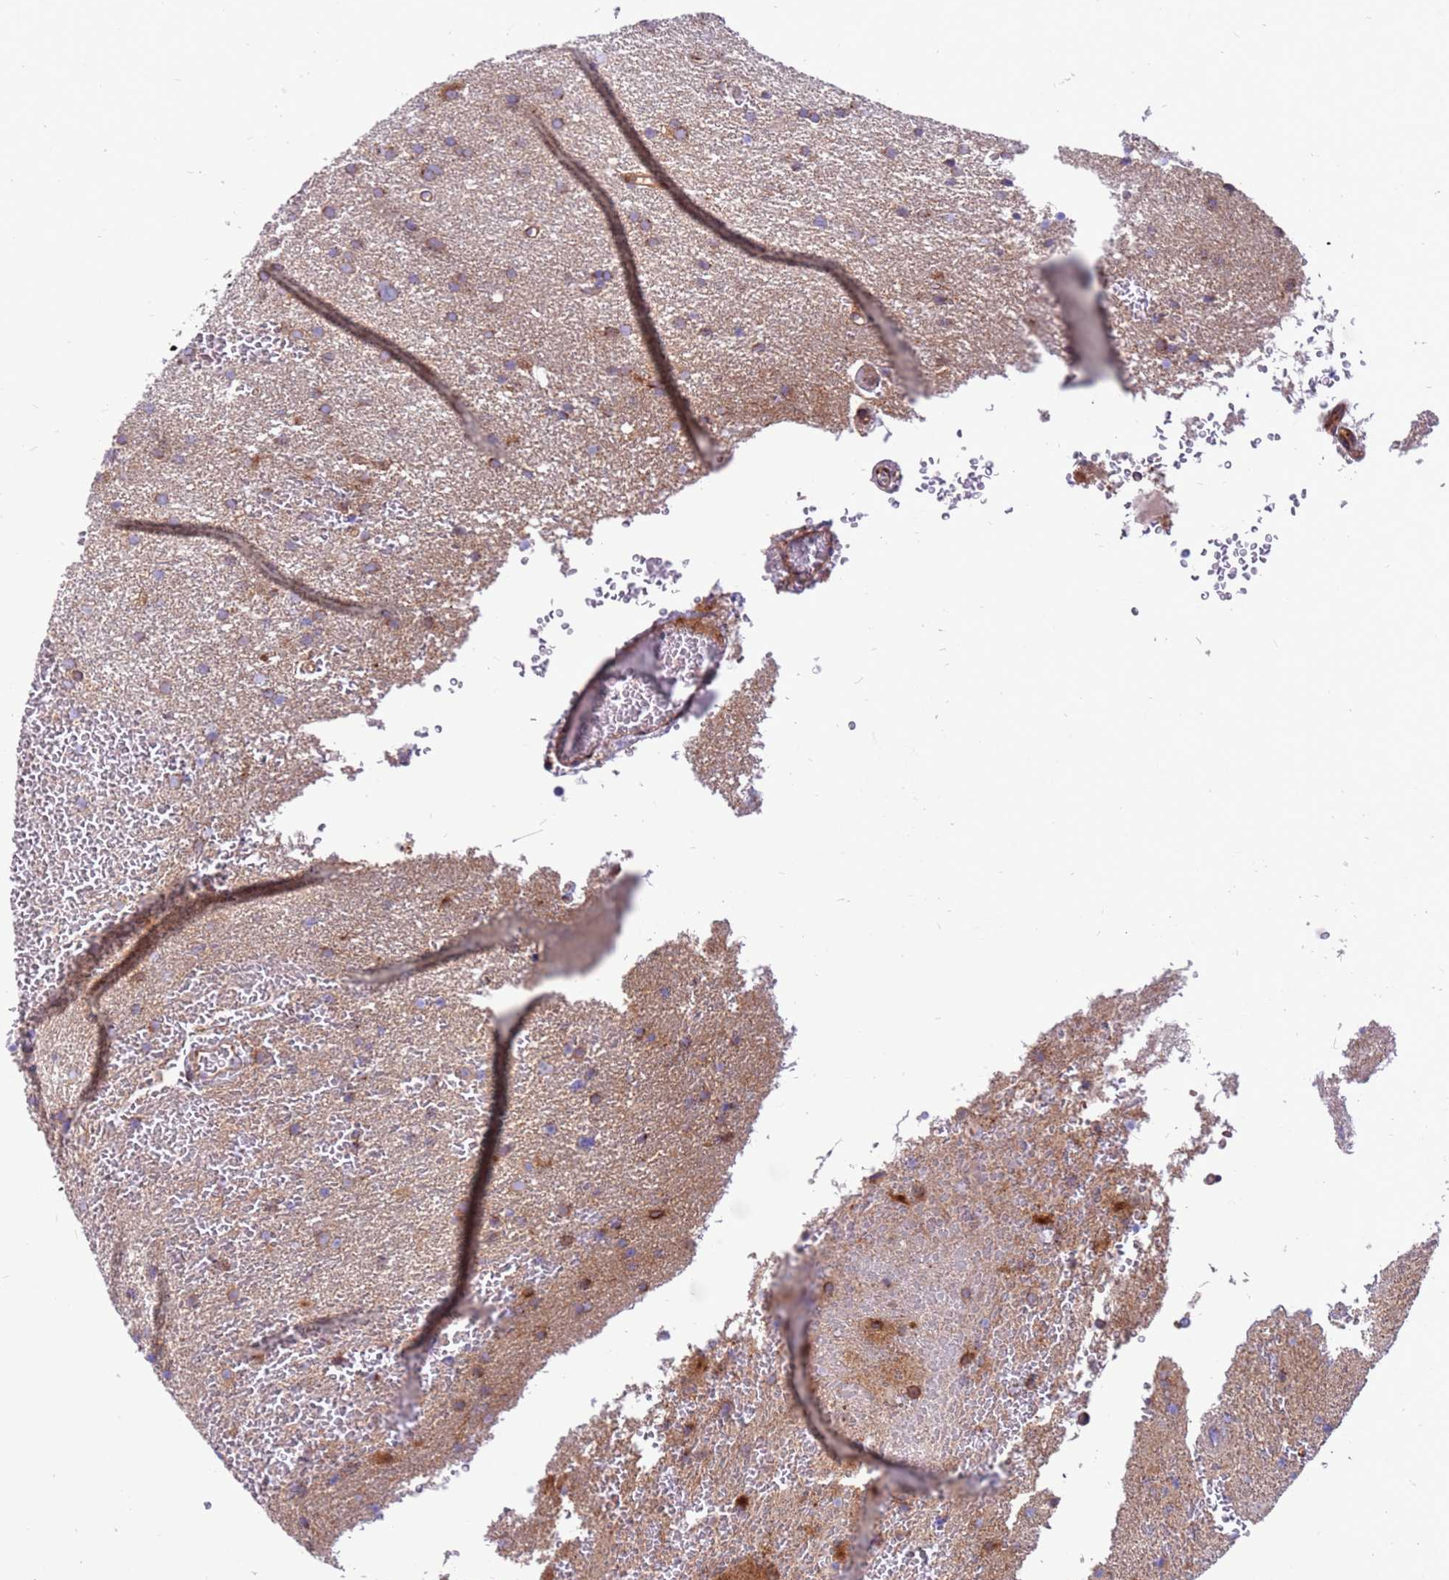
{"staining": {"intensity": "moderate", "quantity": "25%-75%", "location": "cytoplasmic/membranous"}, "tissue": "glioma", "cell_type": "Tumor cells", "image_type": "cancer", "snomed": [{"axis": "morphology", "description": "Glioma, malignant, High grade"}, {"axis": "topography", "description": "Cerebral cortex"}], "caption": "Approximately 25%-75% of tumor cells in high-grade glioma (malignant) exhibit moderate cytoplasmic/membranous protein expression as visualized by brown immunohistochemical staining.", "gene": "ZC3HAV1", "patient": {"sex": "female", "age": 36}}